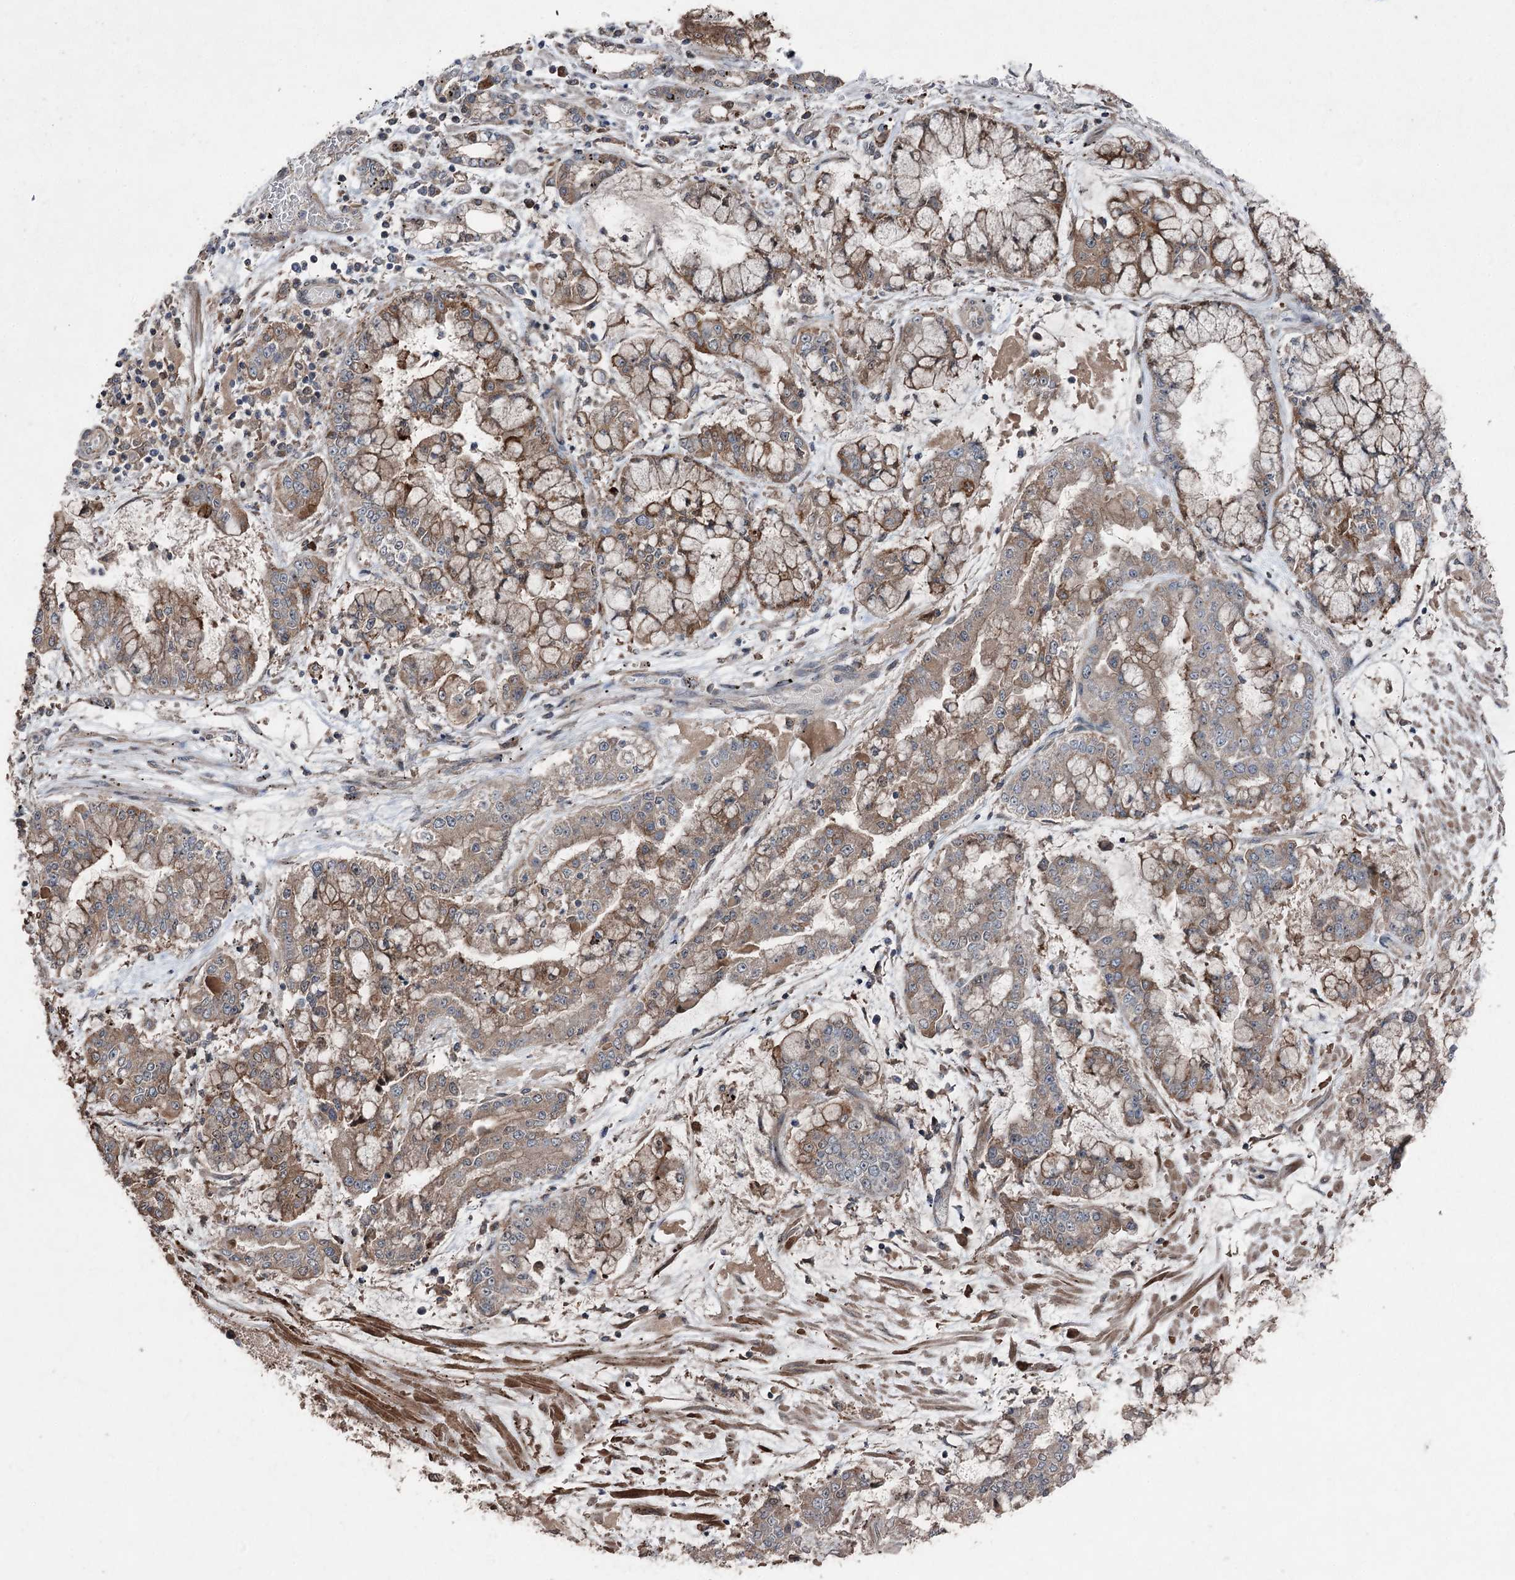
{"staining": {"intensity": "moderate", "quantity": ">75%", "location": "cytoplasmic/membranous"}, "tissue": "stomach cancer", "cell_type": "Tumor cells", "image_type": "cancer", "snomed": [{"axis": "morphology", "description": "Normal tissue, NOS"}, {"axis": "morphology", "description": "Adenocarcinoma, NOS"}, {"axis": "topography", "description": "Stomach, upper"}, {"axis": "topography", "description": "Stomach"}], "caption": "Adenocarcinoma (stomach) was stained to show a protein in brown. There is medium levels of moderate cytoplasmic/membranous positivity in about >75% of tumor cells.", "gene": "MAPK8IP2", "patient": {"sex": "male", "age": 76}}